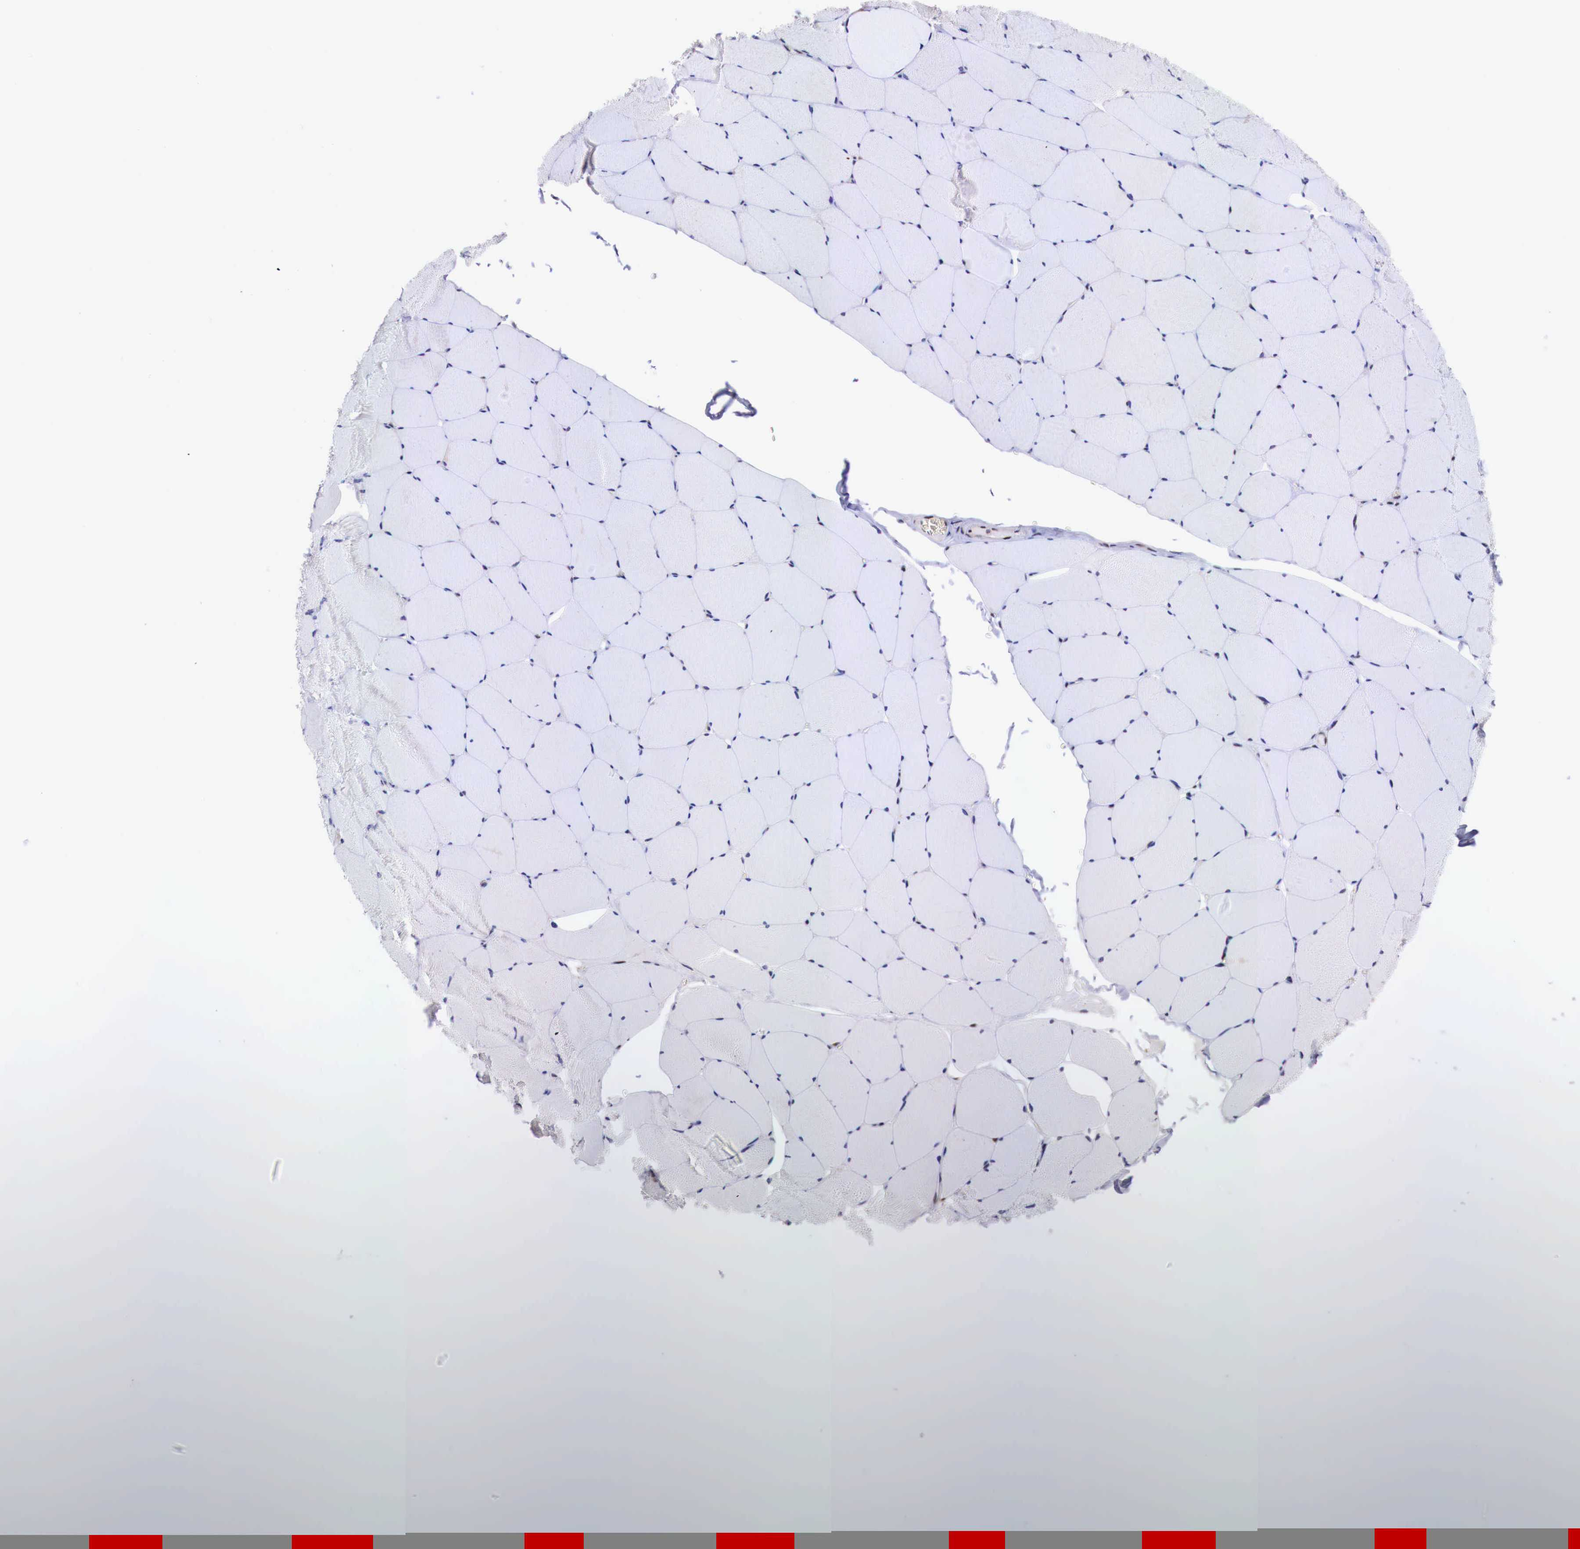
{"staining": {"intensity": "negative", "quantity": "none", "location": "none"}, "tissue": "skeletal muscle", "cell_type": "Myocytes", "image_type": "normal", "snomed": [{"axis": "morphology", "description": "Normal tissue, NOS"}, {"axis": "topography", "description": "Skeletal muscle"}, {"axis": "topography", "description": "Salivary gland"}], "caption": "Immunohistochemistry of normal skeletal muscle shows no expression in myocytes. (Immunohistochemistry, brightfield microscopy, high magnification).", "gene": "PABIR2", "patient": {"sex": "male", "age": 62}}